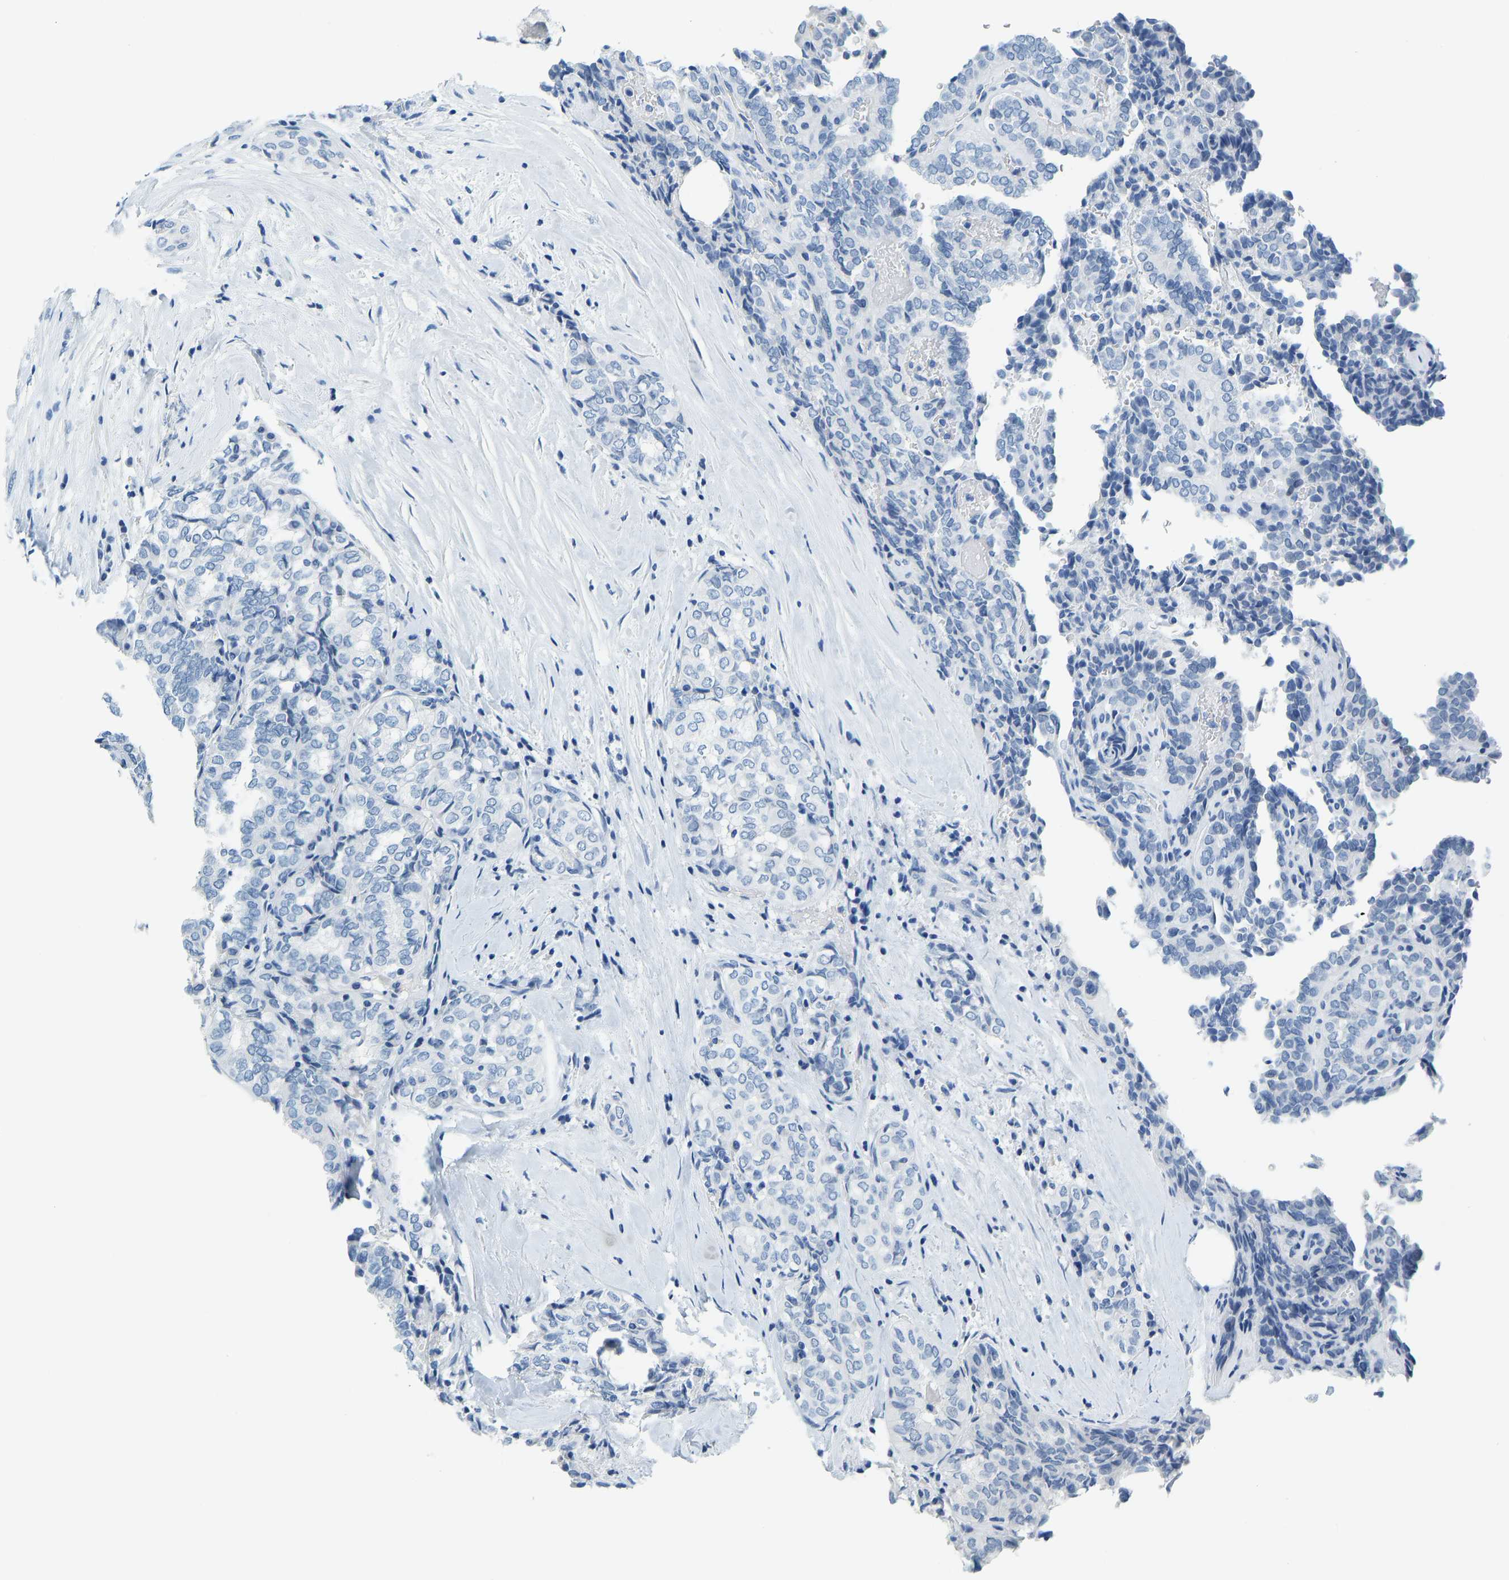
{"staining": {"intensity": "negative", "quantity": "none", "location": "none"}, "tissue": "thyroid cancer", "cell_type": "Tumor cells", "image_type": "cancer", "snomed": [{"axis": "morphology", "description": "Normal tissue, NOS"}, {"axis": "morphology", "description": "Papillary adenocarcinoma, NOS"}, {"axis": "topography", "description": "Thyroid gland"}], "caption": "Tumor cells show no significant protein positivity in thyroid cancer.", "gene": "SERPINB3", "patient": {"sex": "female", "age": 30}}